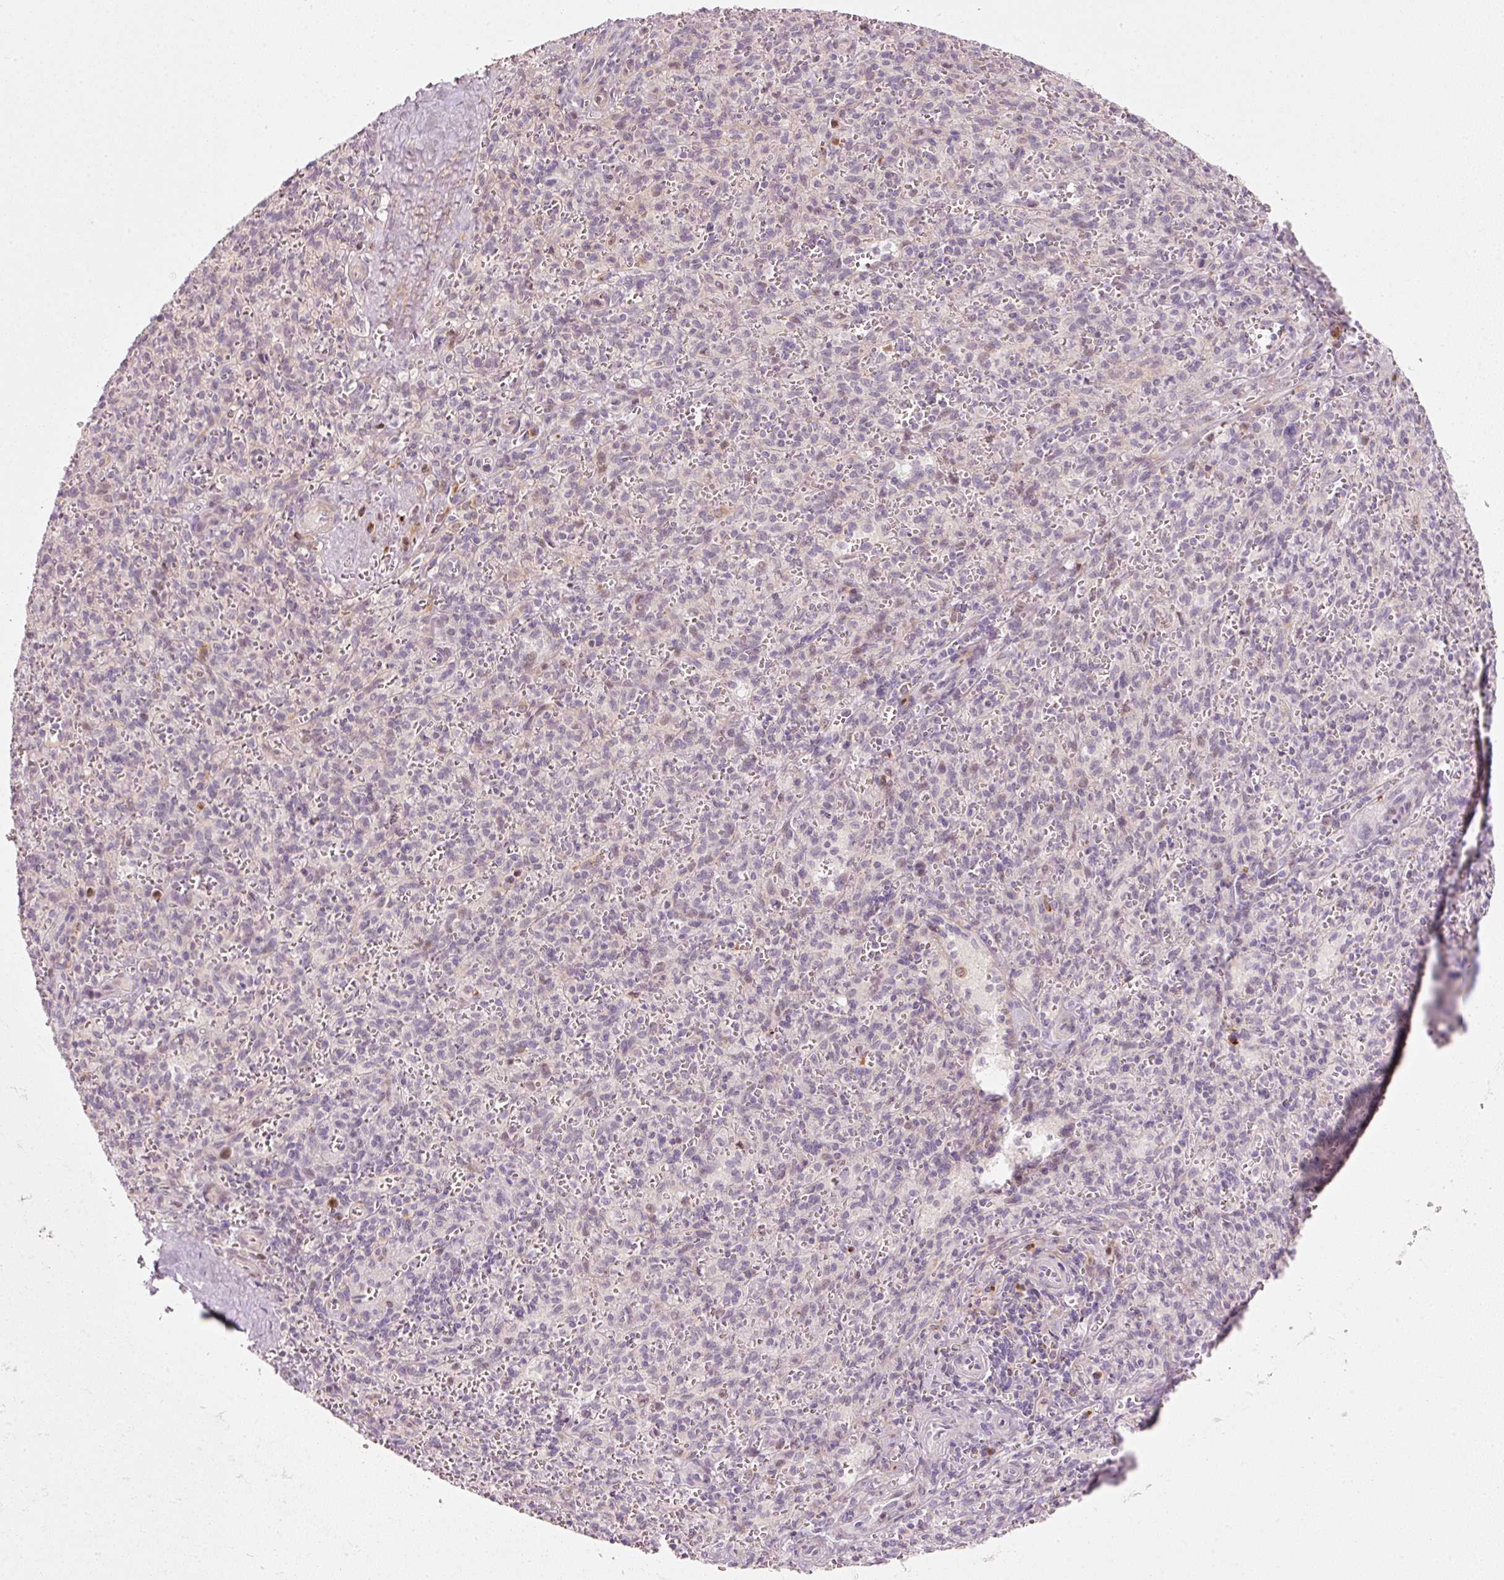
{"staining": {"intensity": "negative", "quantity": "none", "location": "none"}, "tissue": "spleen", "cell_type": "Cells in red pulp", "image_type": "normal", "snomed": [{"axis": "morphology", "description": "Normal tissue, NOS"}, {"axis": "topography", "description": "Spleen"}], "caption": "A high-resolution histopathology image shows immunohistochemistry staining of unremarkable spleen, which demonstrates no significant staining in cells in red pulp. (DAB (3,3'-diaminobenzidine) immunohistochemistry (IHC), high magnification).", "gene": "SLC20A1", "patient": {"sex": "female", "age": 26}}